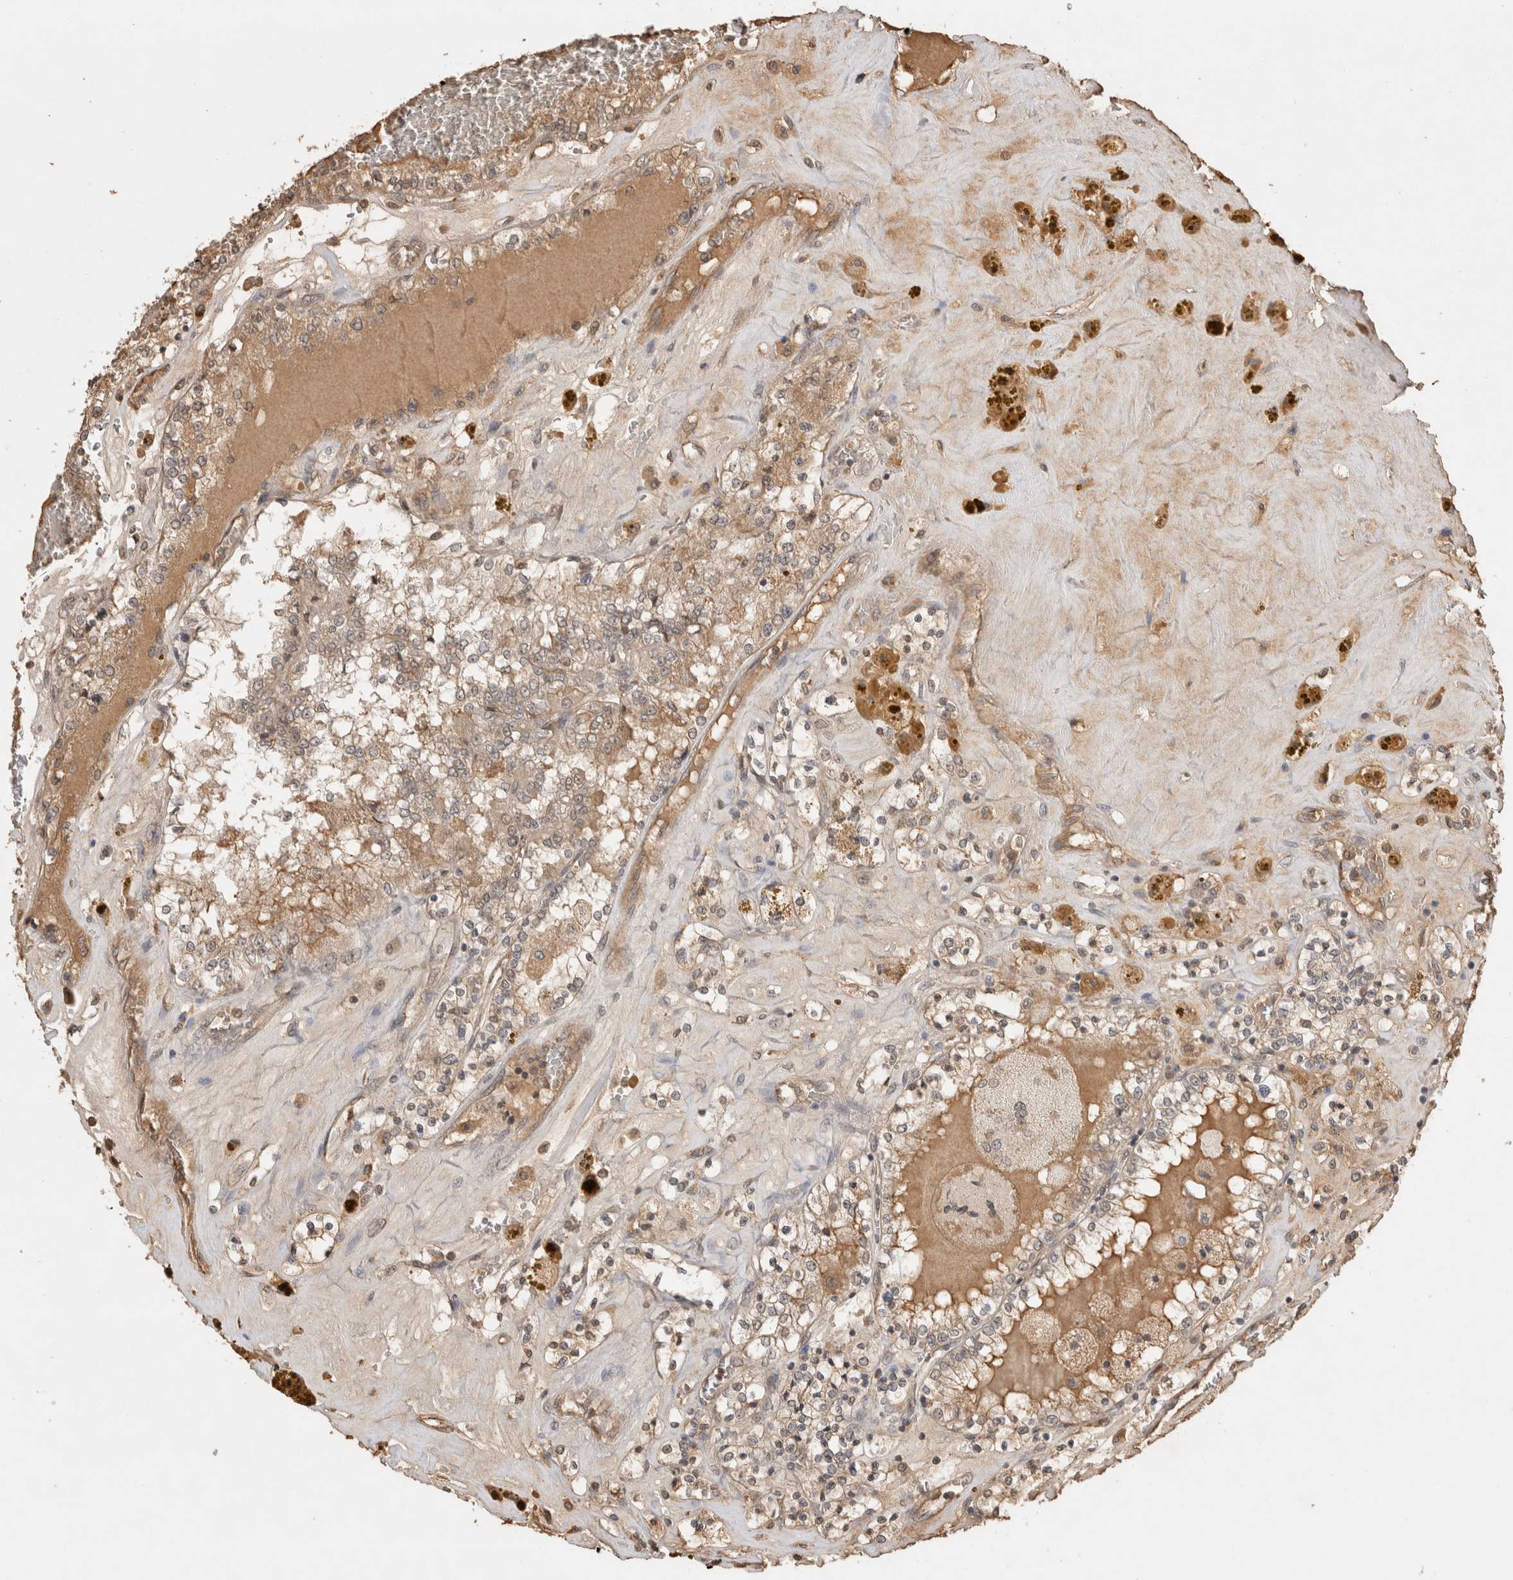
{"staining": {"intensity": "weak", "quantity": ">75%", "location": "cytoplasmic/membranous"}, "tissue": "renal cancer", "cell_type": "Tumor cells", "image_type": "cancer", "snomed": [{"axis": "morphology", "description": "Adenocarcinoma, NOS"}, {"axis": "topography", "description": "Kidney"}], "caption": "A histopathology image of human renal cancer stained for a protein reveals weak cytoplasmic/membranous brown staining in tumor cells.", "gene": "PRMT3", "patient": {"sex": "female", "age": 56}}